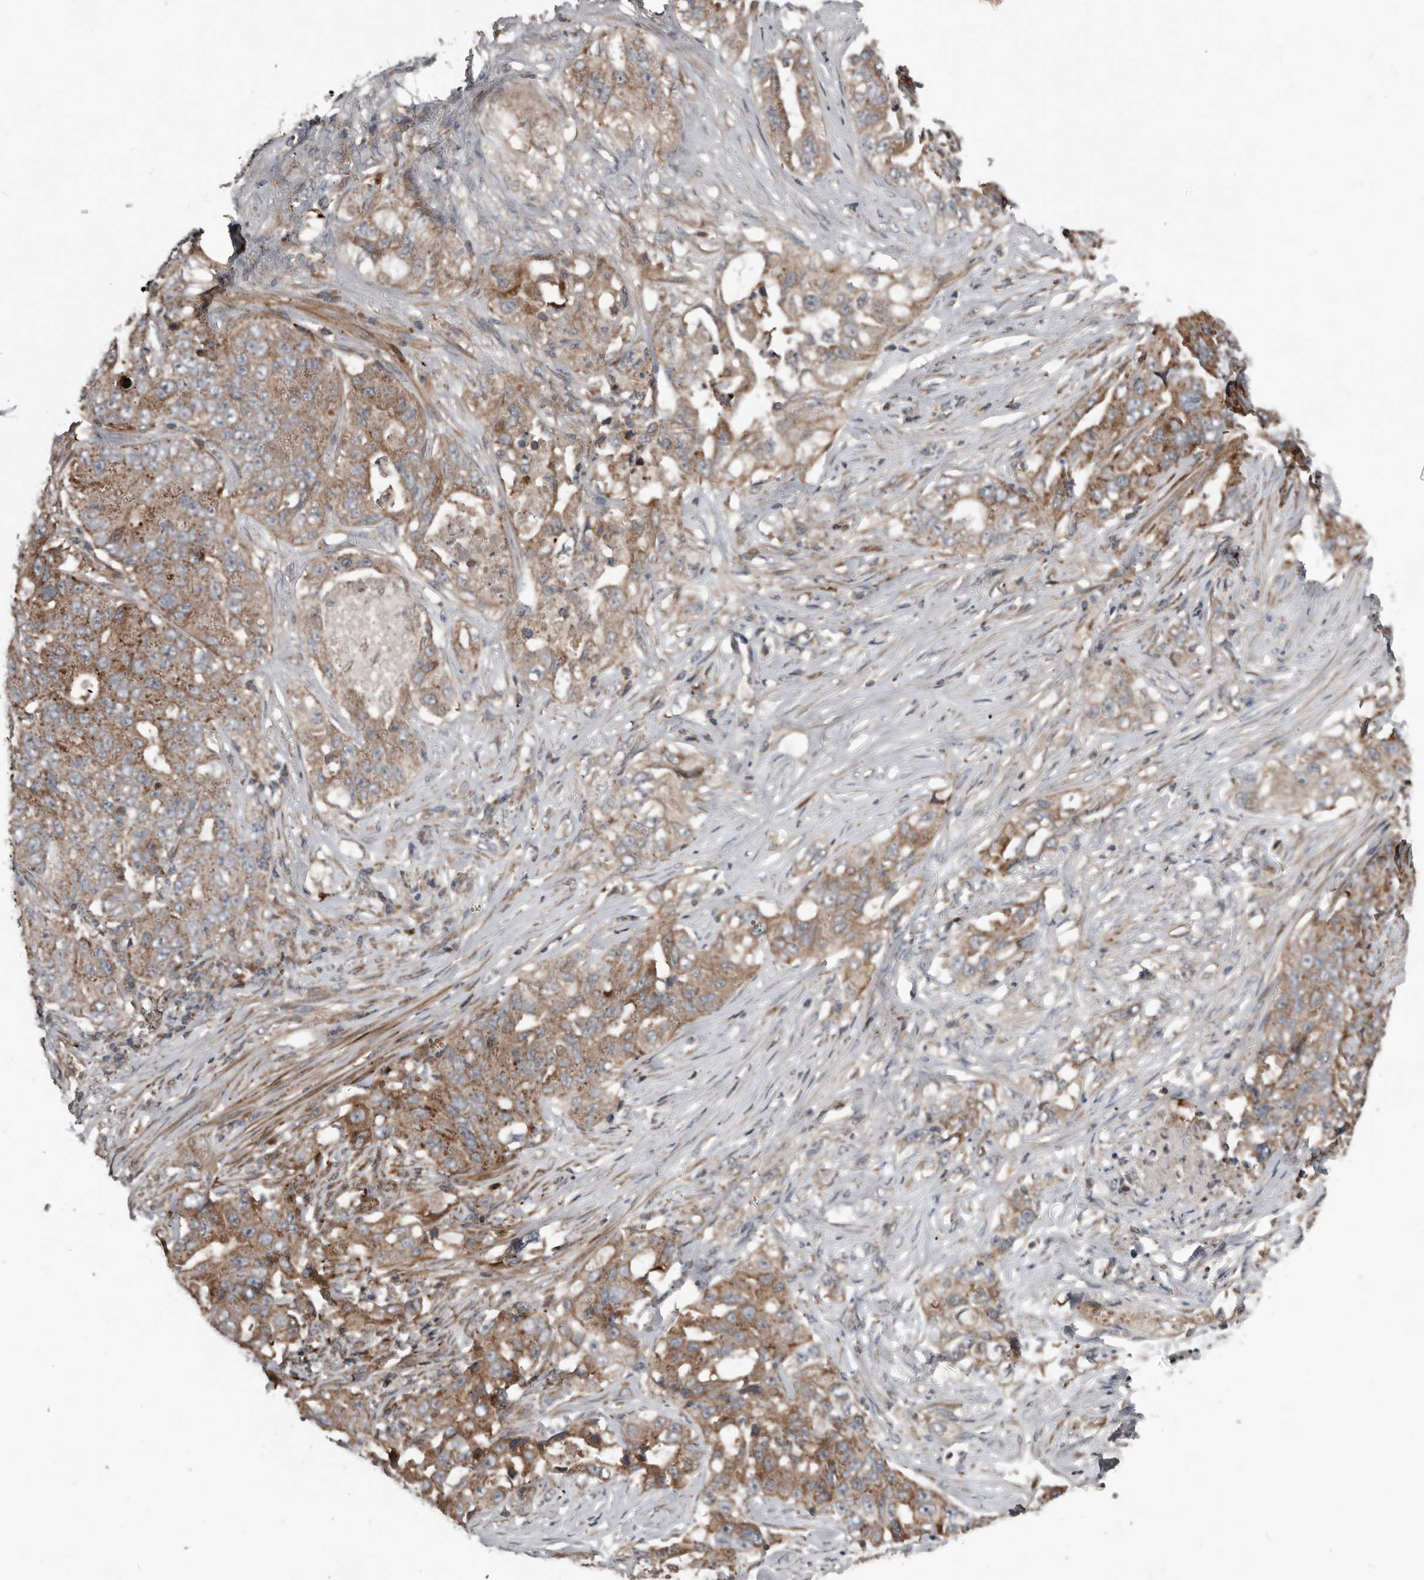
{"staining": {"intensity": "moderate", "quantity": ">75%", "location": "cytoplasmic/membranous"}, "tissue": "lung cancer", "cell_type": "Tumor cells", "image_type": "cancer", "snomed": [{"axis": "morphology", "description": "Adenocarcinoma, NOS"}, {"axis": "topography", "description": "Lung"}], "caption": "IHC (DAB (3,3'-diaminobenzidine)) staining of lung cancer reveals moderate cytoplasmic/membranous protein positivity in about >75% of tumor cells.", "gene": "FBXO31", "patient": {"sex": "female", "age": 51}}